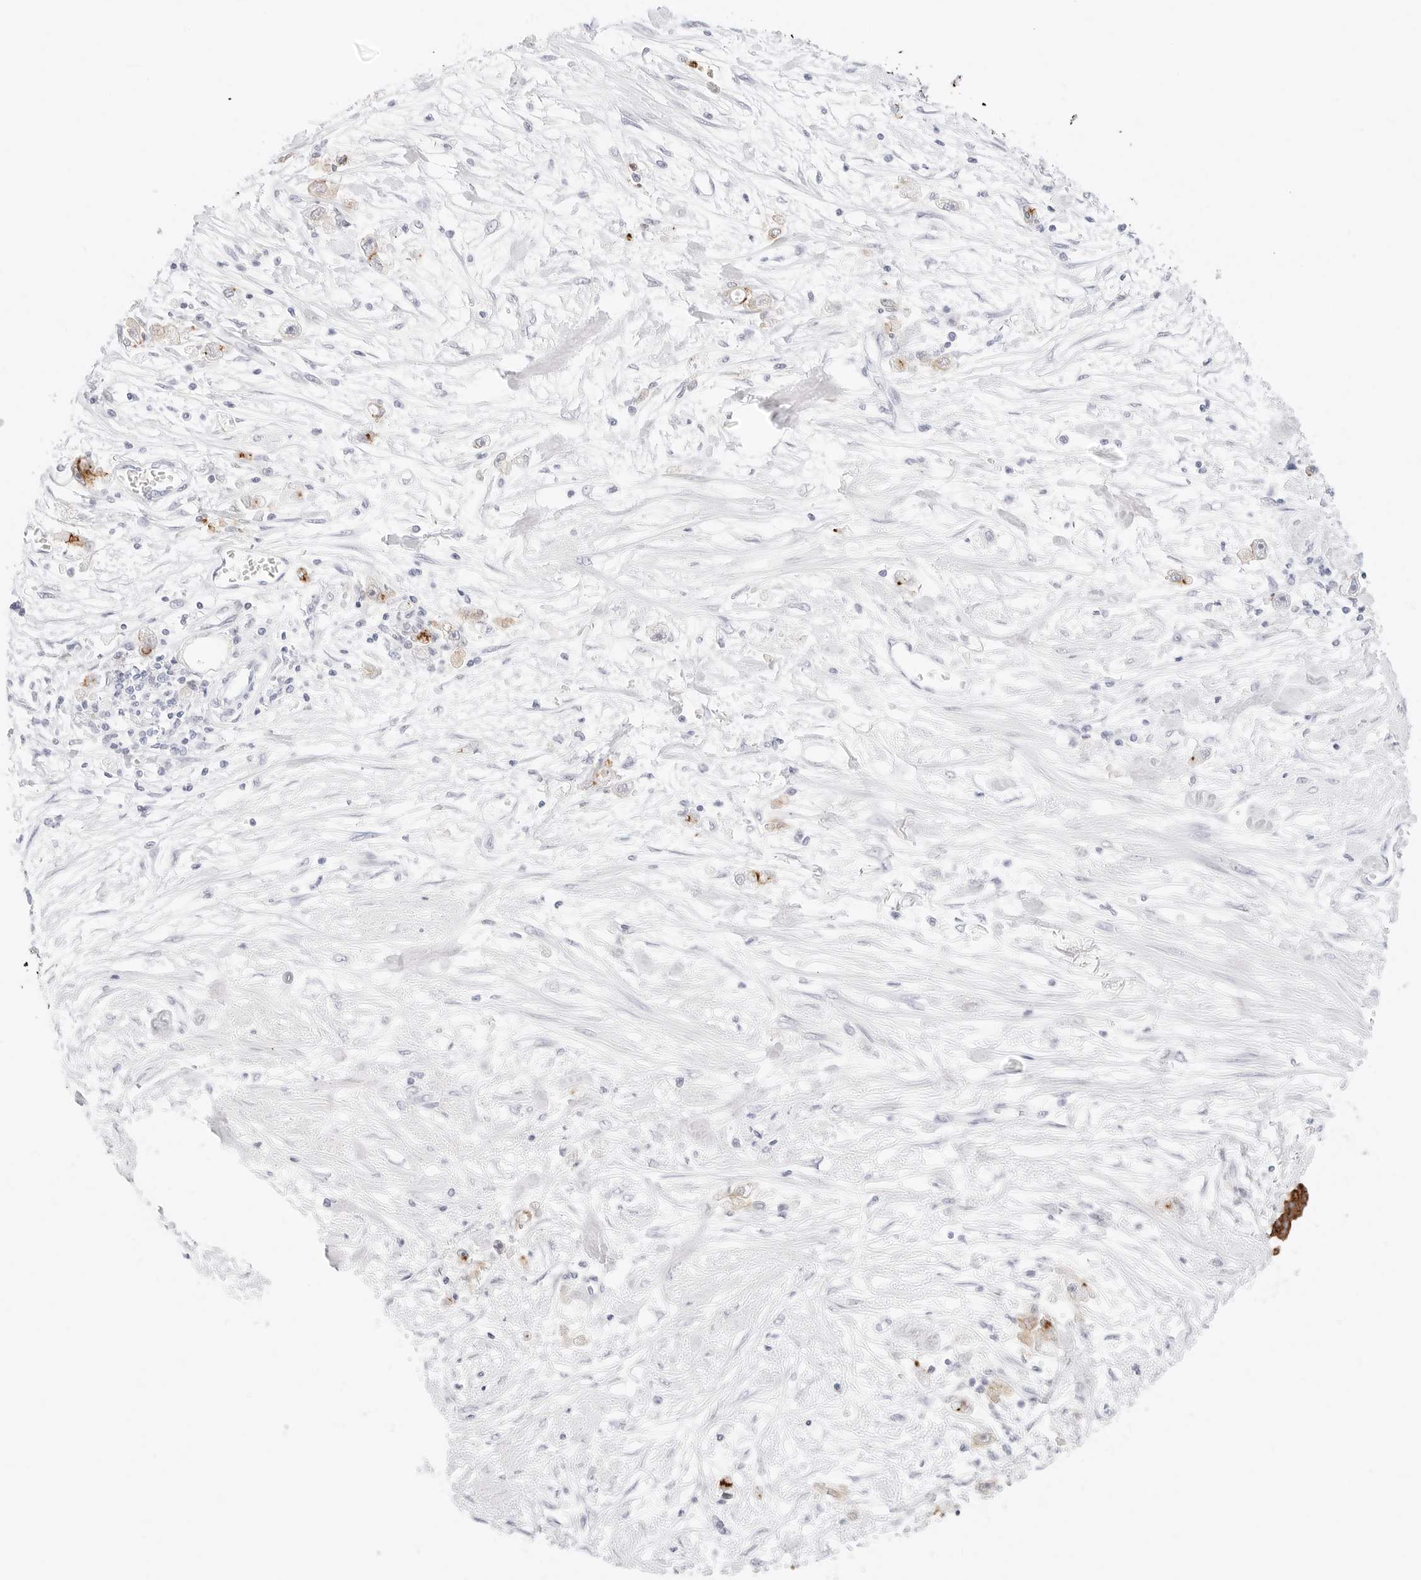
{"staining": {"intensity": "moderate", "quantity": "<25%", "location": "cytoplasmic/membranous"}, "tissue": "stomach cancer", "cell_type": "Tumor cells", "image_type": "cancer", "snomed": [{"axis": "morphology", "description": "Adenocarcinoma, NOS"}, {"axis": "topography", "description": "Stomach"}], "caption": "A brown stain highlights moderate cytoplasmic/membranous expression of a protein in human stomach cancer (adenocarcinoma) tumor cells.", "gene": "CDH1", "patient": {"sex": "female", "age": 59}}